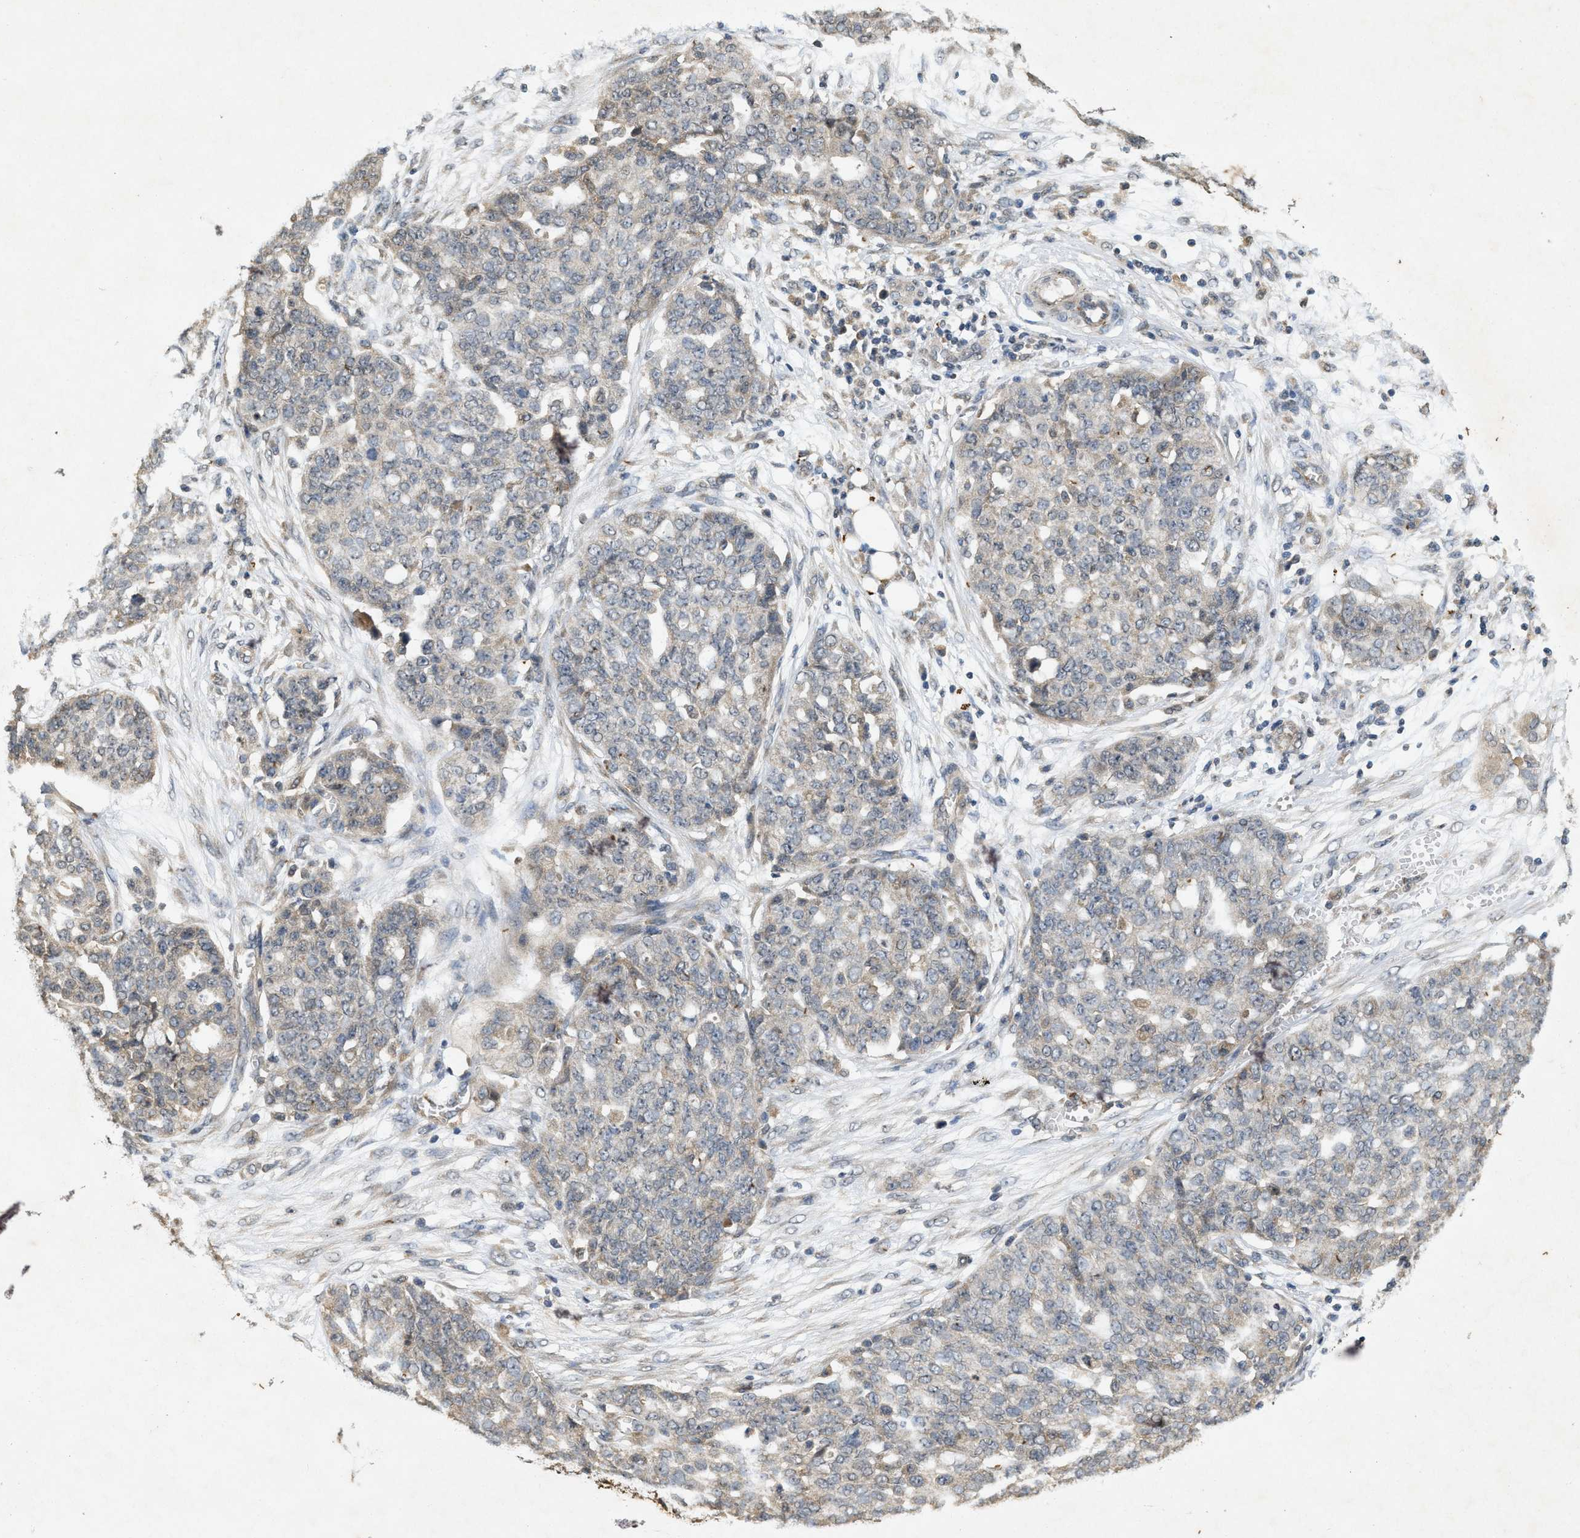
{"staining": {"intensity": "weak", "quantity": "<25%", "location": "cytoplasmic/membranous"}, "tissue": "ovarian cancer", "cell_type": "Tumor cells", "image_type": "cancer", "snomed": [{"axis": "morphology", "description": "Cystadenocarcinoma, serous, NOS"}, {"axis": "topography", "description": "Soft tissue"}, {"axis": "topography", "description": "Ovary"}], "caption": "This histopathology image is of serous cystadenocarcinoma (ovarian) stained with immunohistochemistry to label a protein in brown with the nuclei are counter-stained blue. There is no staining in tumor cells.", "gene": "KIF21A", "patient": {"sex": "female", "age": 57}}